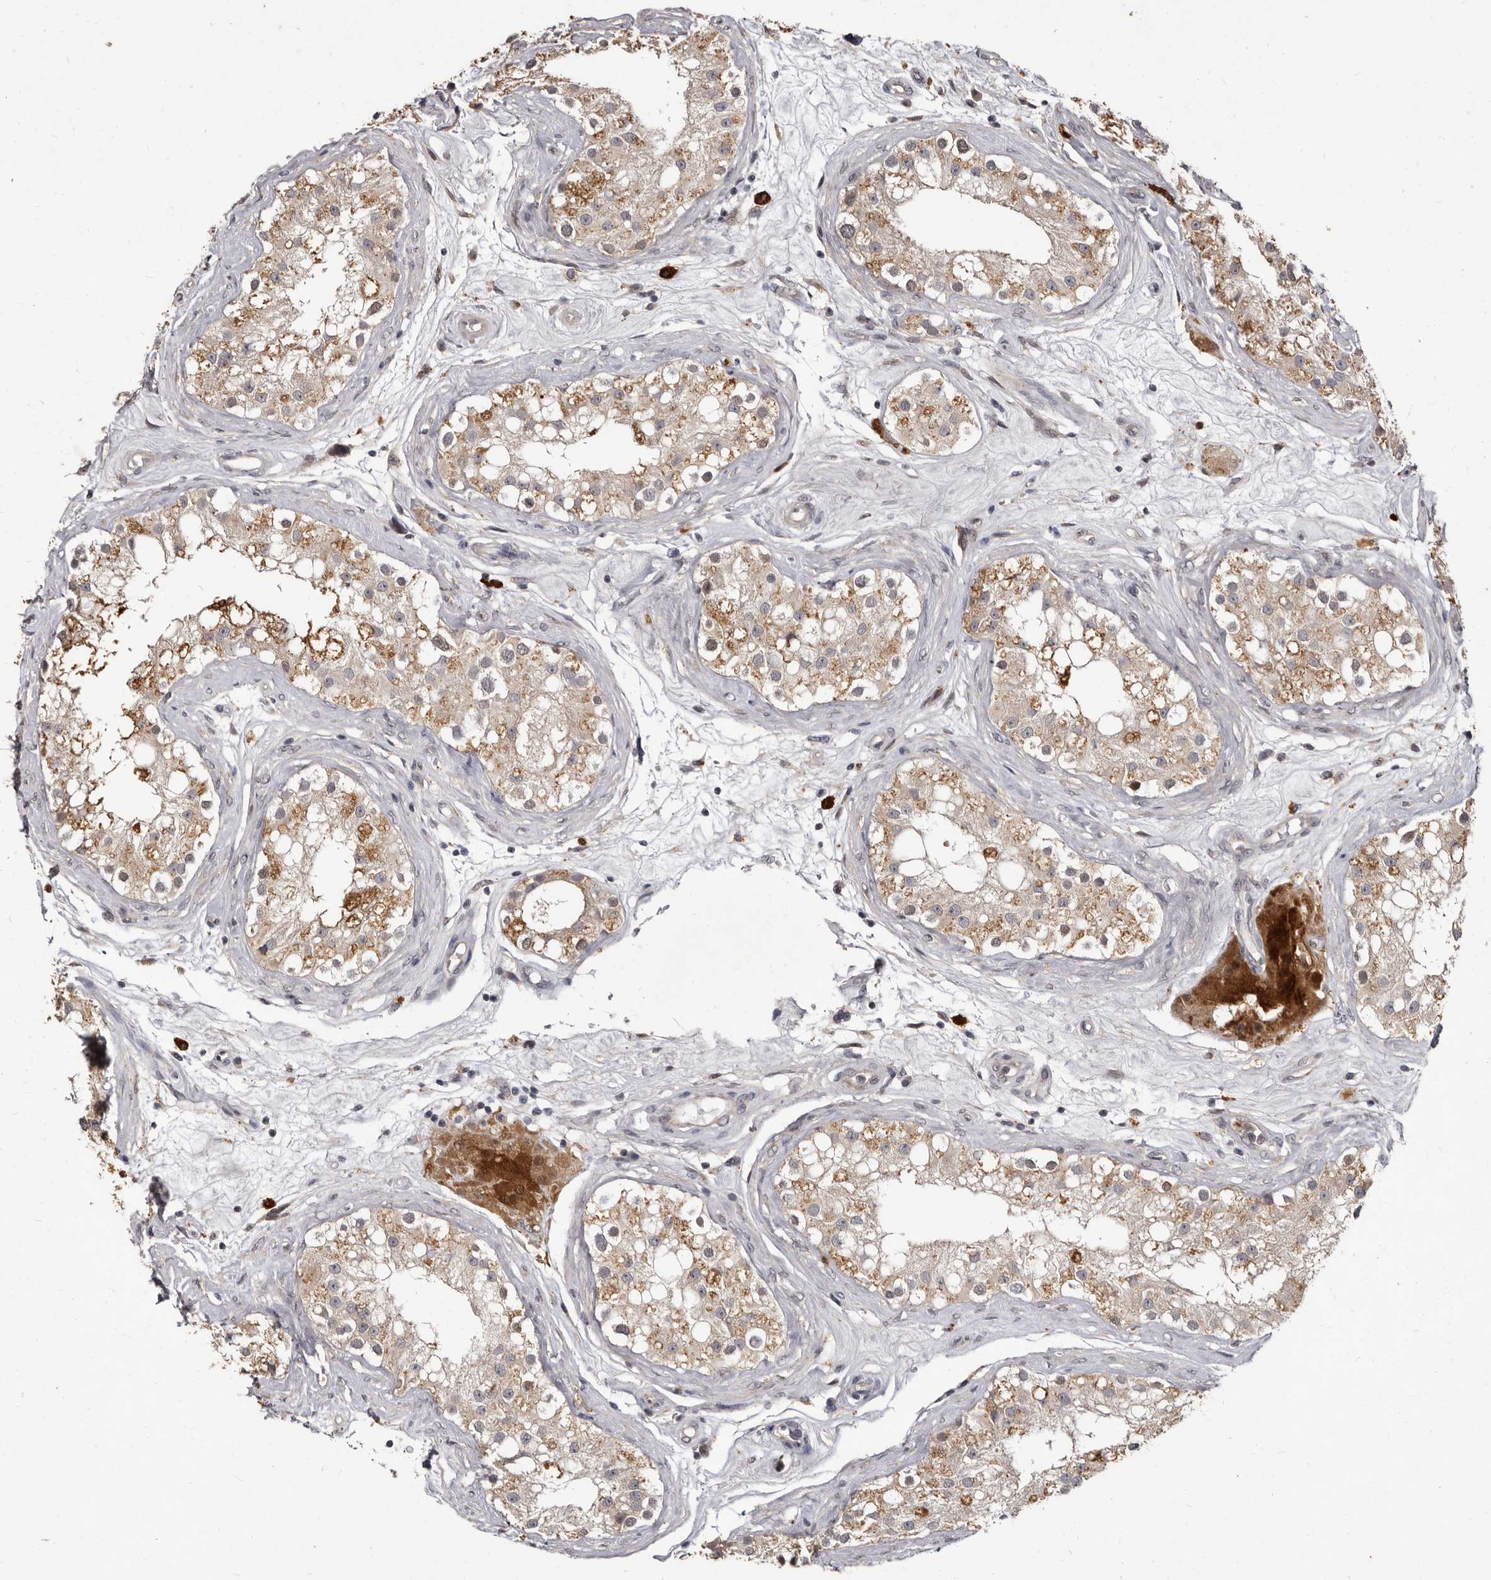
{"staining": {"intensity": "weak", "quantity": ">75%", "location": "cytoplasmic/membranous"}, "tissue": "testis", "cell_type": "Cells in seminiferous ducts", "image_type": "normal", "snomed": [{"axis": "morphology", "description": "Normal tissue, NOS"}, {"axis": "topography", "description": "Testis"}], "caption": "IHC of normal human testis reveals low levels of weak cytoplasmic/membranous expression in approximately >75% of cells in seminiferous ducts. Using DAB (brown) and hematoxylin (blue) stains, captured at high magnification using brightfield microscopy.", "gene": "ACLY", "patient": {"sex": "male", "age": 84}}